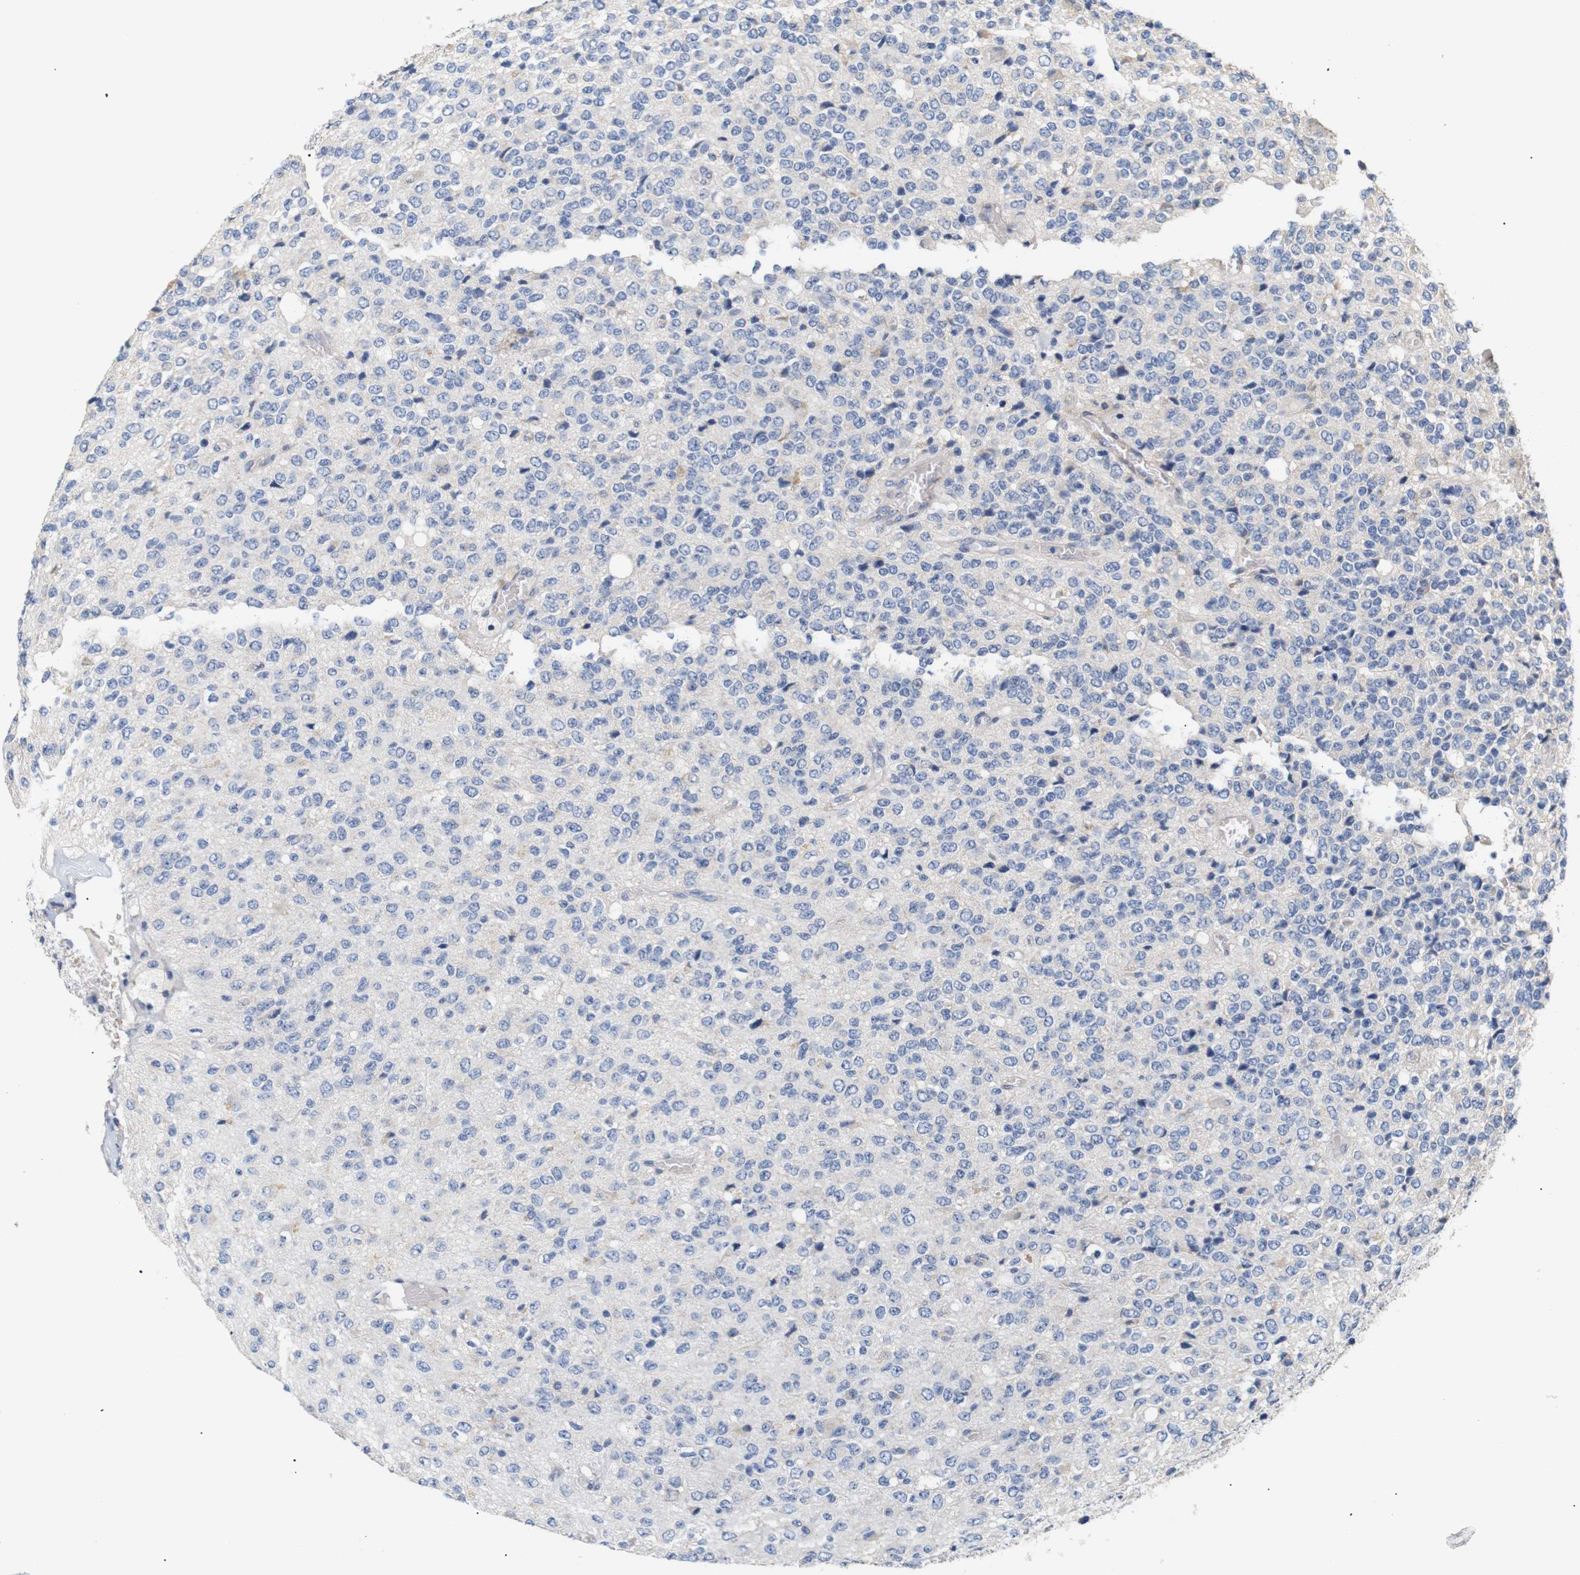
{"staining": {"intensity": "negative", "quantity": "none", "location": "none"}, "tissue": "glioma", "cell_type": "Tumor cells", "image_type": "cancer", "snomed": [{"axis": "morphology", "description": "Glioma, malignant, High grade"}, {"axis": "topography", "description": "pancreas cauda"}], "caption": "This is an immunohistochemistry histopathology image of malignant high-grade glioma. There is no expression in tumor cells.", "gene": "TRIM5", "patient": {"sex": "male", "age": 60}}